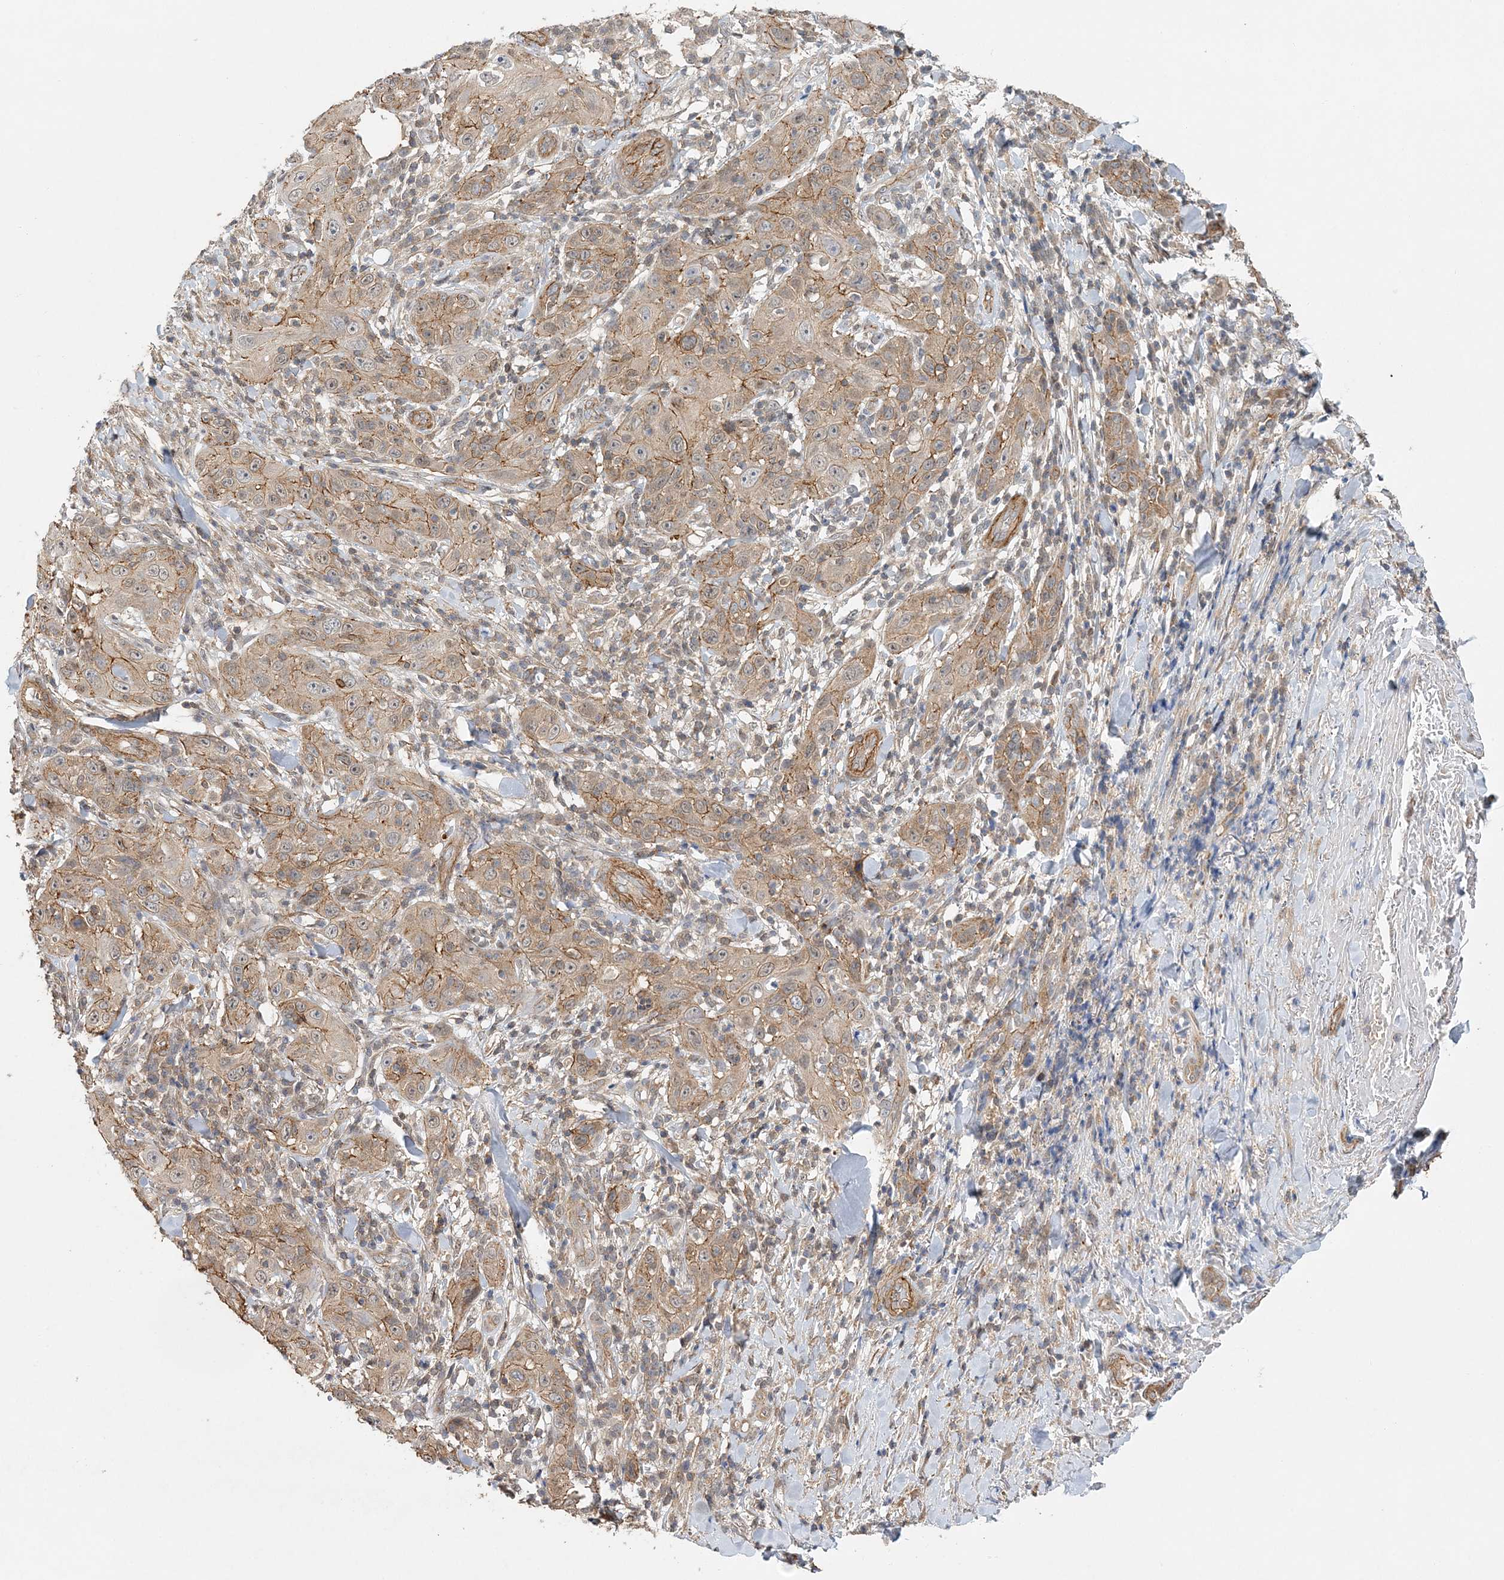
{"staining": {"intensity": "moderate", "quantity": ">75%", "location": "cytoplasmic/membranous"}, "tissue": "skin cancer", "cell_type": "Tumor cells", "image_type": "cancer", "snomed": [{"axis": "morphology", "description": "Squamous cell carcinoma, NOS"}, {"axis": "topography", "description": "Skin"}], "caption": "Protein staining displays moderate cytoplasmic/membranous expression in approximately >75% of tumor cells in skin cancer. (DAB (3,3'-diaminobenzidine) IHC with brightfield microscopy, high magnification).", "gene": "MAT2B", "patient": {"sex": "female", "age": 88}}